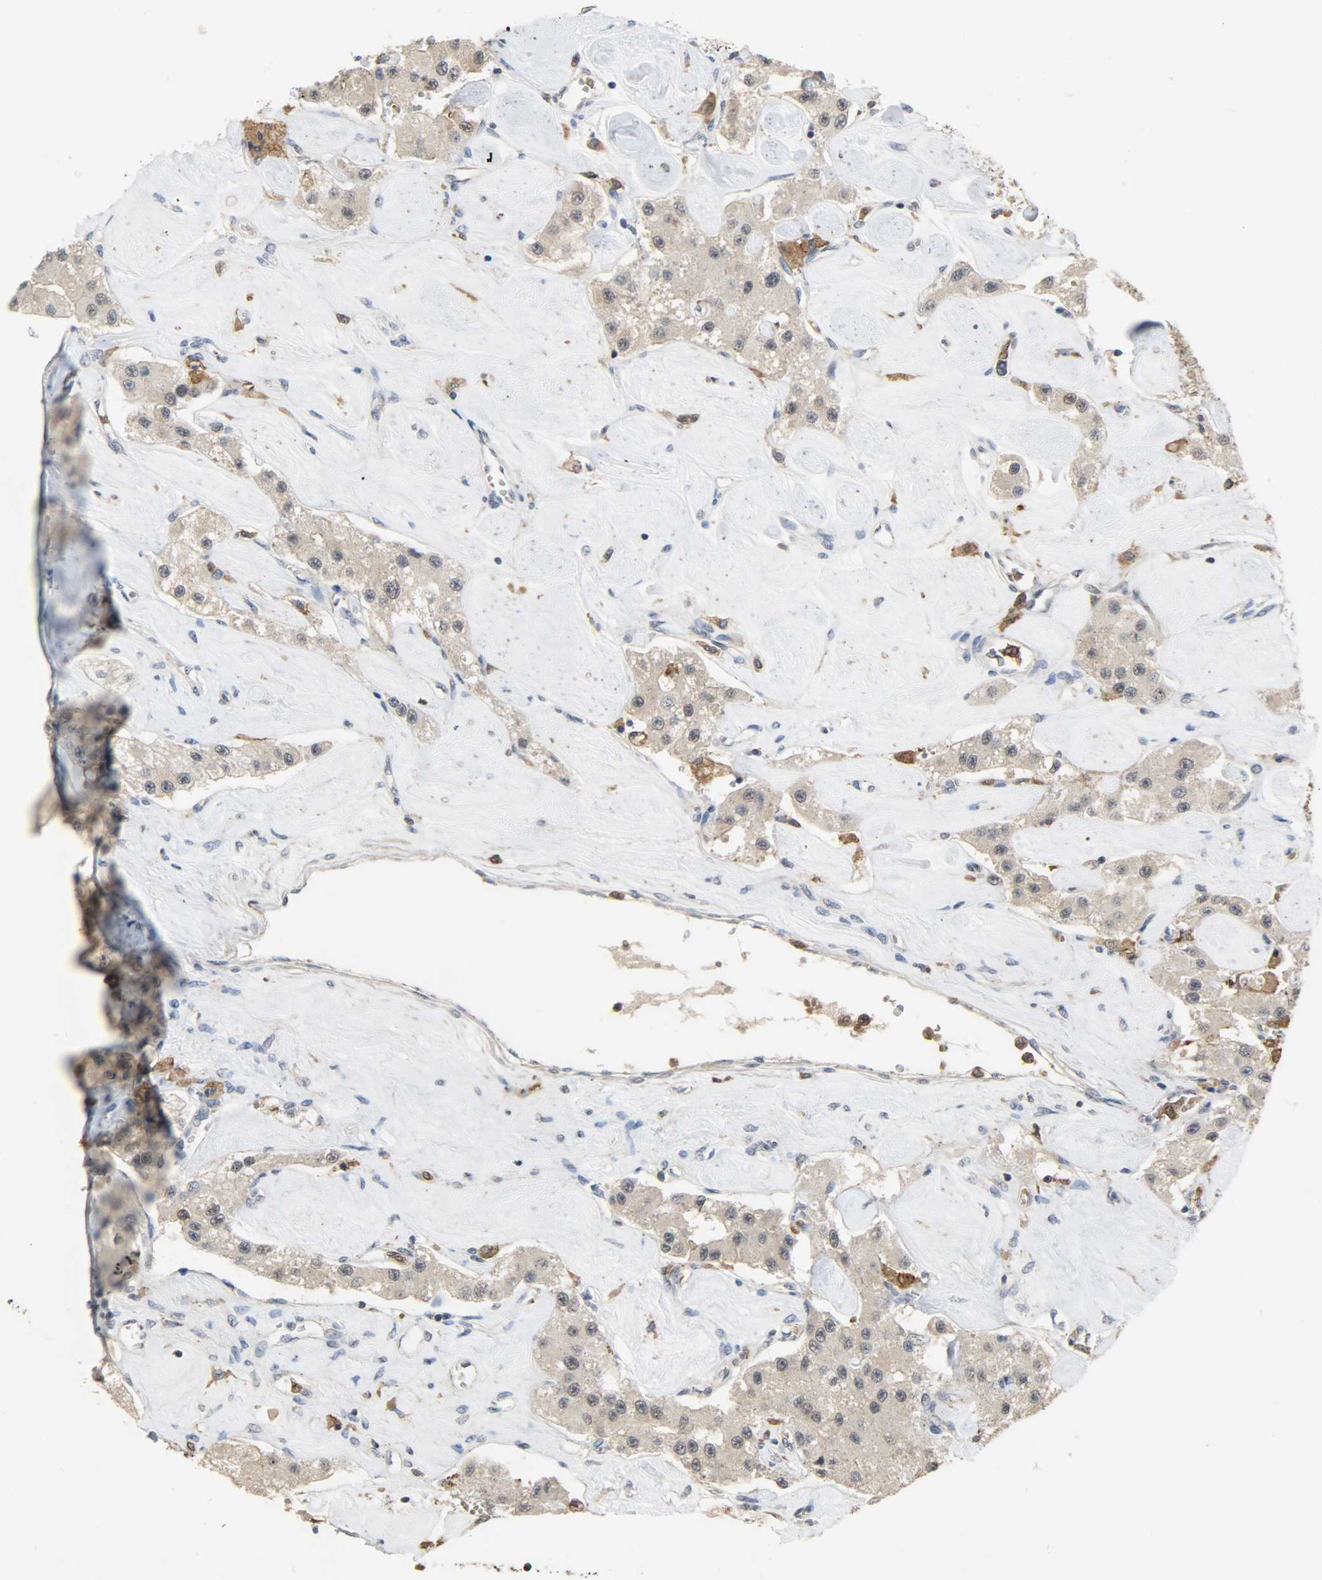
{"staining": {"intensity": "weak", "quantity": "25%-75%", "location": "cytoplasmic/membranous"}, "tissue": "carcinoid", "cell_type": "Tumor cells", "image_type": "cancer", "snomed": [{"axis": "morphology", "description": "Carcinoid, malignant, NOS"}, {"axis": "topography", "description": "Pancreas"}], "caption": "A brown stain labels weak cytoplasmic/membranous positivity of a protein in human carcinoid (malignant) tumor cells.", "gene": "SKAP2", "patient": {"sex": "male", "age": 41}}